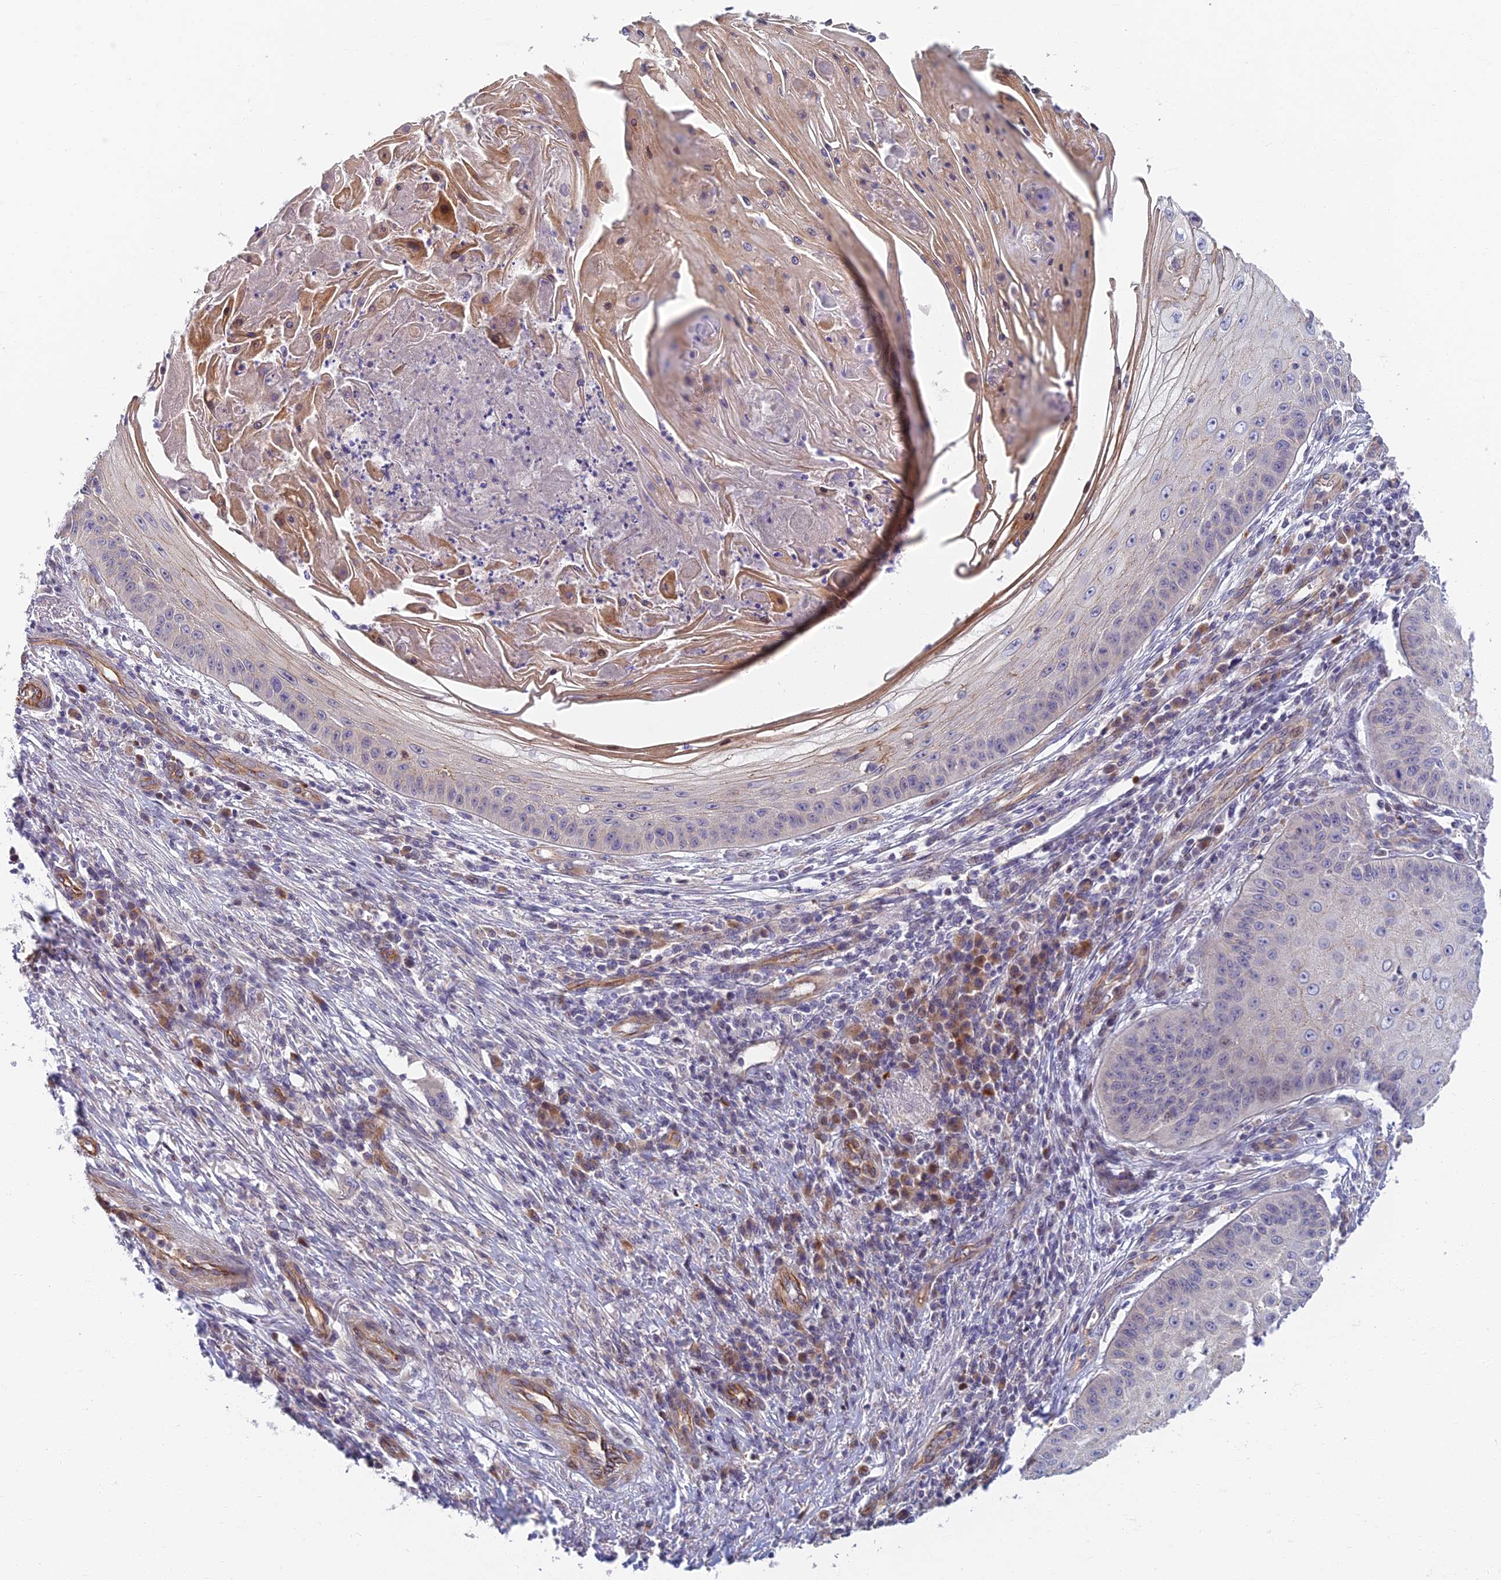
{"staining": {"intensity": "negative", "quantity": "none", "location": "none"}, "tissue": "skin cancer", "cell_type": "Tumor cells", "image_type": "cancer", "snomed": [{"axis": "morphology", "description": "Squamous cell carcinoma, NOS"}, {"axis": "topography", "description": "Skin"}], "caption": "The immunohistochemistry (IHC) histopathology image has no significant positivity in tumor cells of squamous cell carcinoma (skin) tissue. The staining was performed using DAB (3,3'-diaminobenzidine) to visualize the protein expression in brown, while the nuclei were stained in blue with hematoxylin (Magnification: 20x).", "gene": "RHBDL2", "patient": {"sex": "male", "age": 70}}